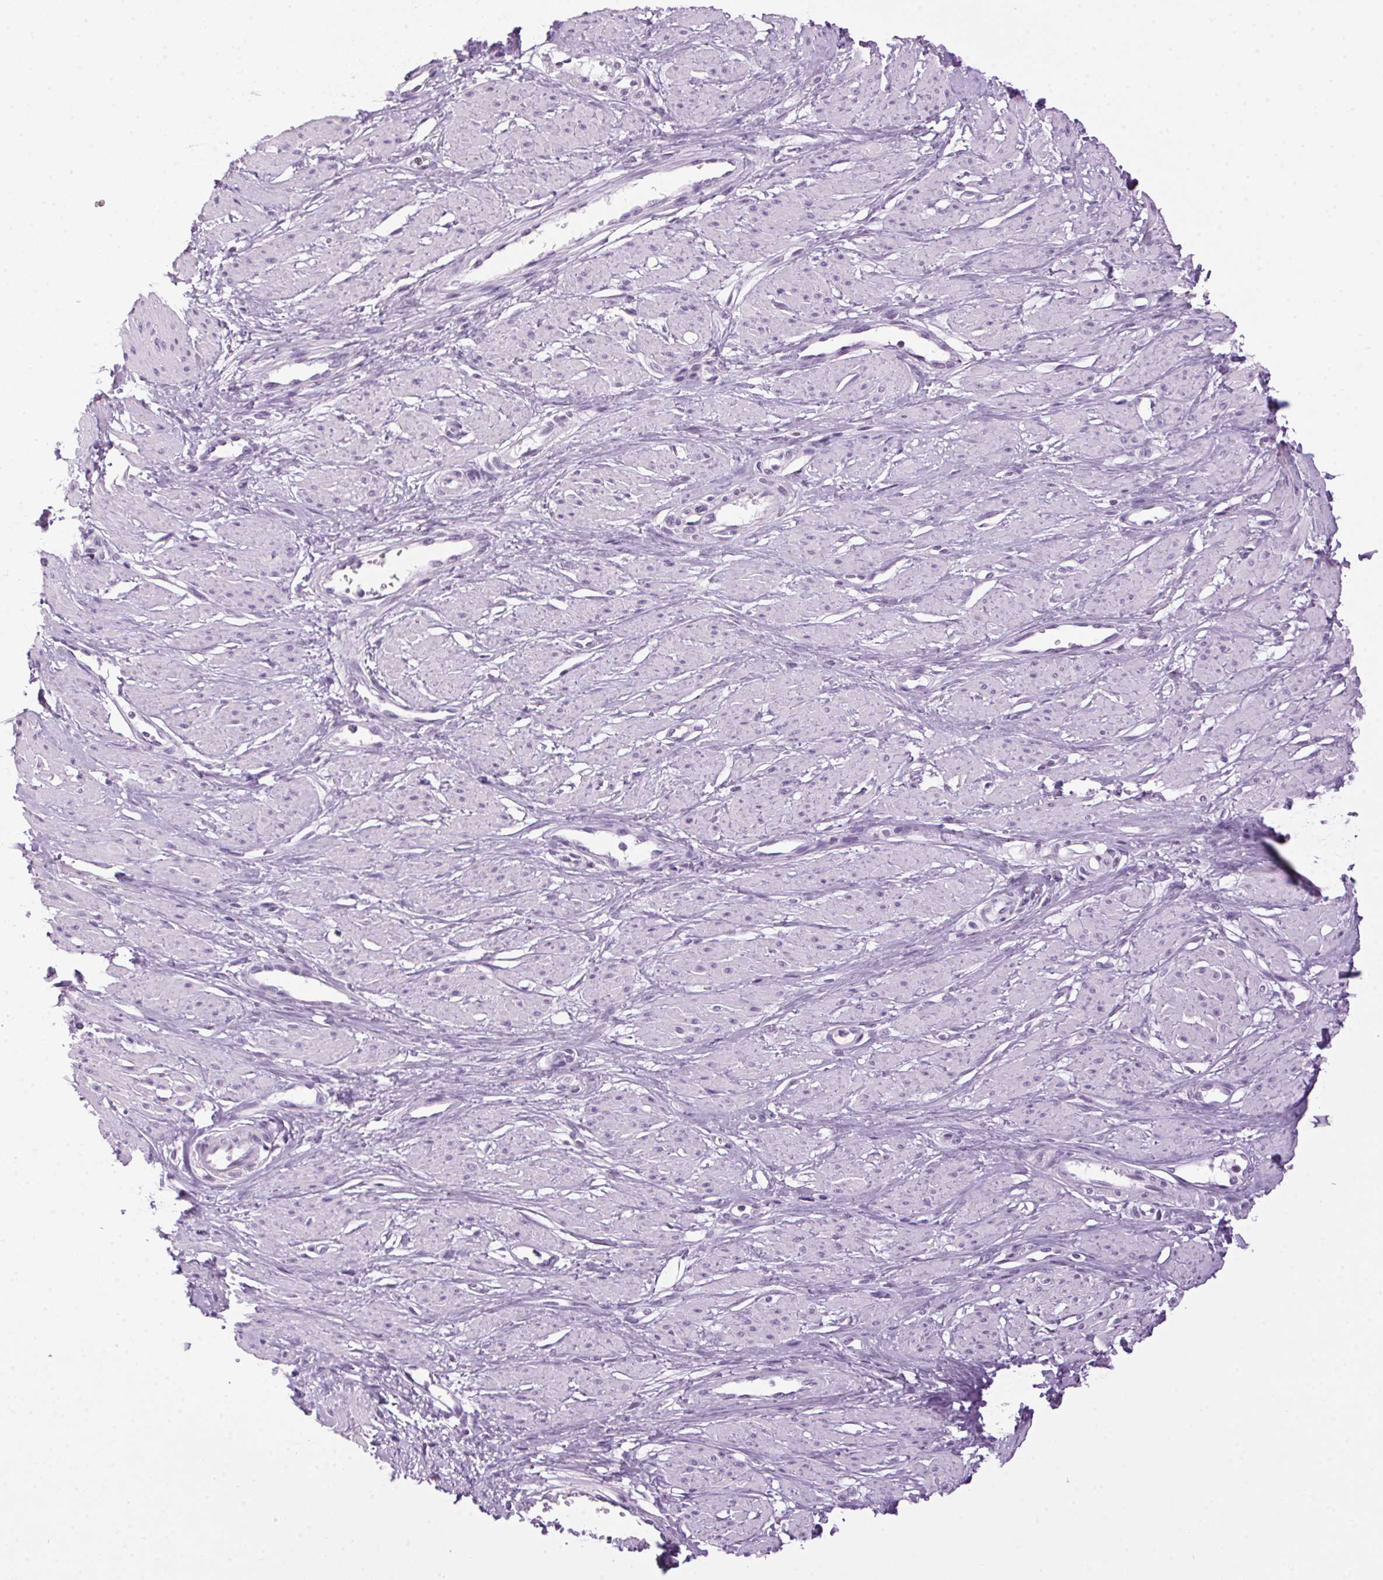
{"staining": {"intensity": "negative", "quantity": "none", "location": "none"}, "tissue": "smooth muscle", "cell_type": "Smooth muscle cells", "image_type": "normal", "snomed": [{"axis": "morphology", "description": "Normal tissue, NOS"}, {"axis": "topography", "description": "Smooth muscle"}, {"axis": "topography", "description": "Uterus"}], "caption": "IHC photomicrograph of normal smooth muscle: human smooth muscle stained with DAB displays no significant protein staining in smooth muscle cells.", "gene": "TMEM88B", "patient": {"sex": "female", "age": 39}}